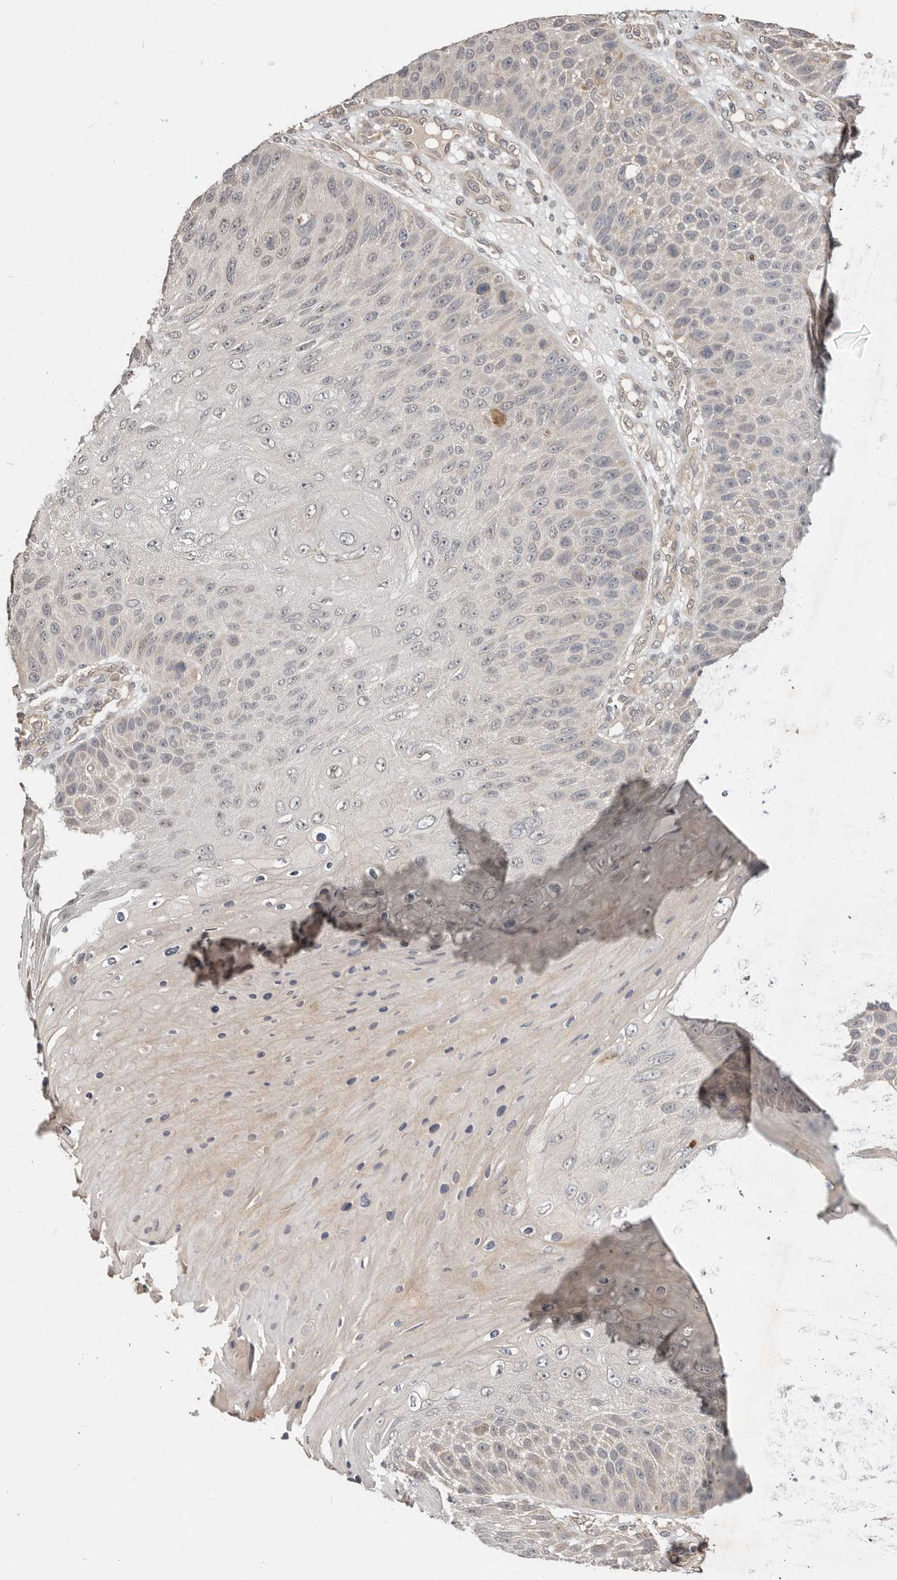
{"staining": {"intensity": "negative", "quantity": "none", "location": "none"}, "tissue": "skin cancer", "cell_type": "Tumor cells", "image_type": "cancer", "snomed": [{"axis": "morphology", "description": "Squamous cell carcinoma, NOS"}, {"axis": "topography", "description": "Skin"}], "caption": "Protein analysis of skin cancer shows no significant staining in tumor cells.", "gene": "MTFR2", "patient": {"sex": "female", "age": 88}}